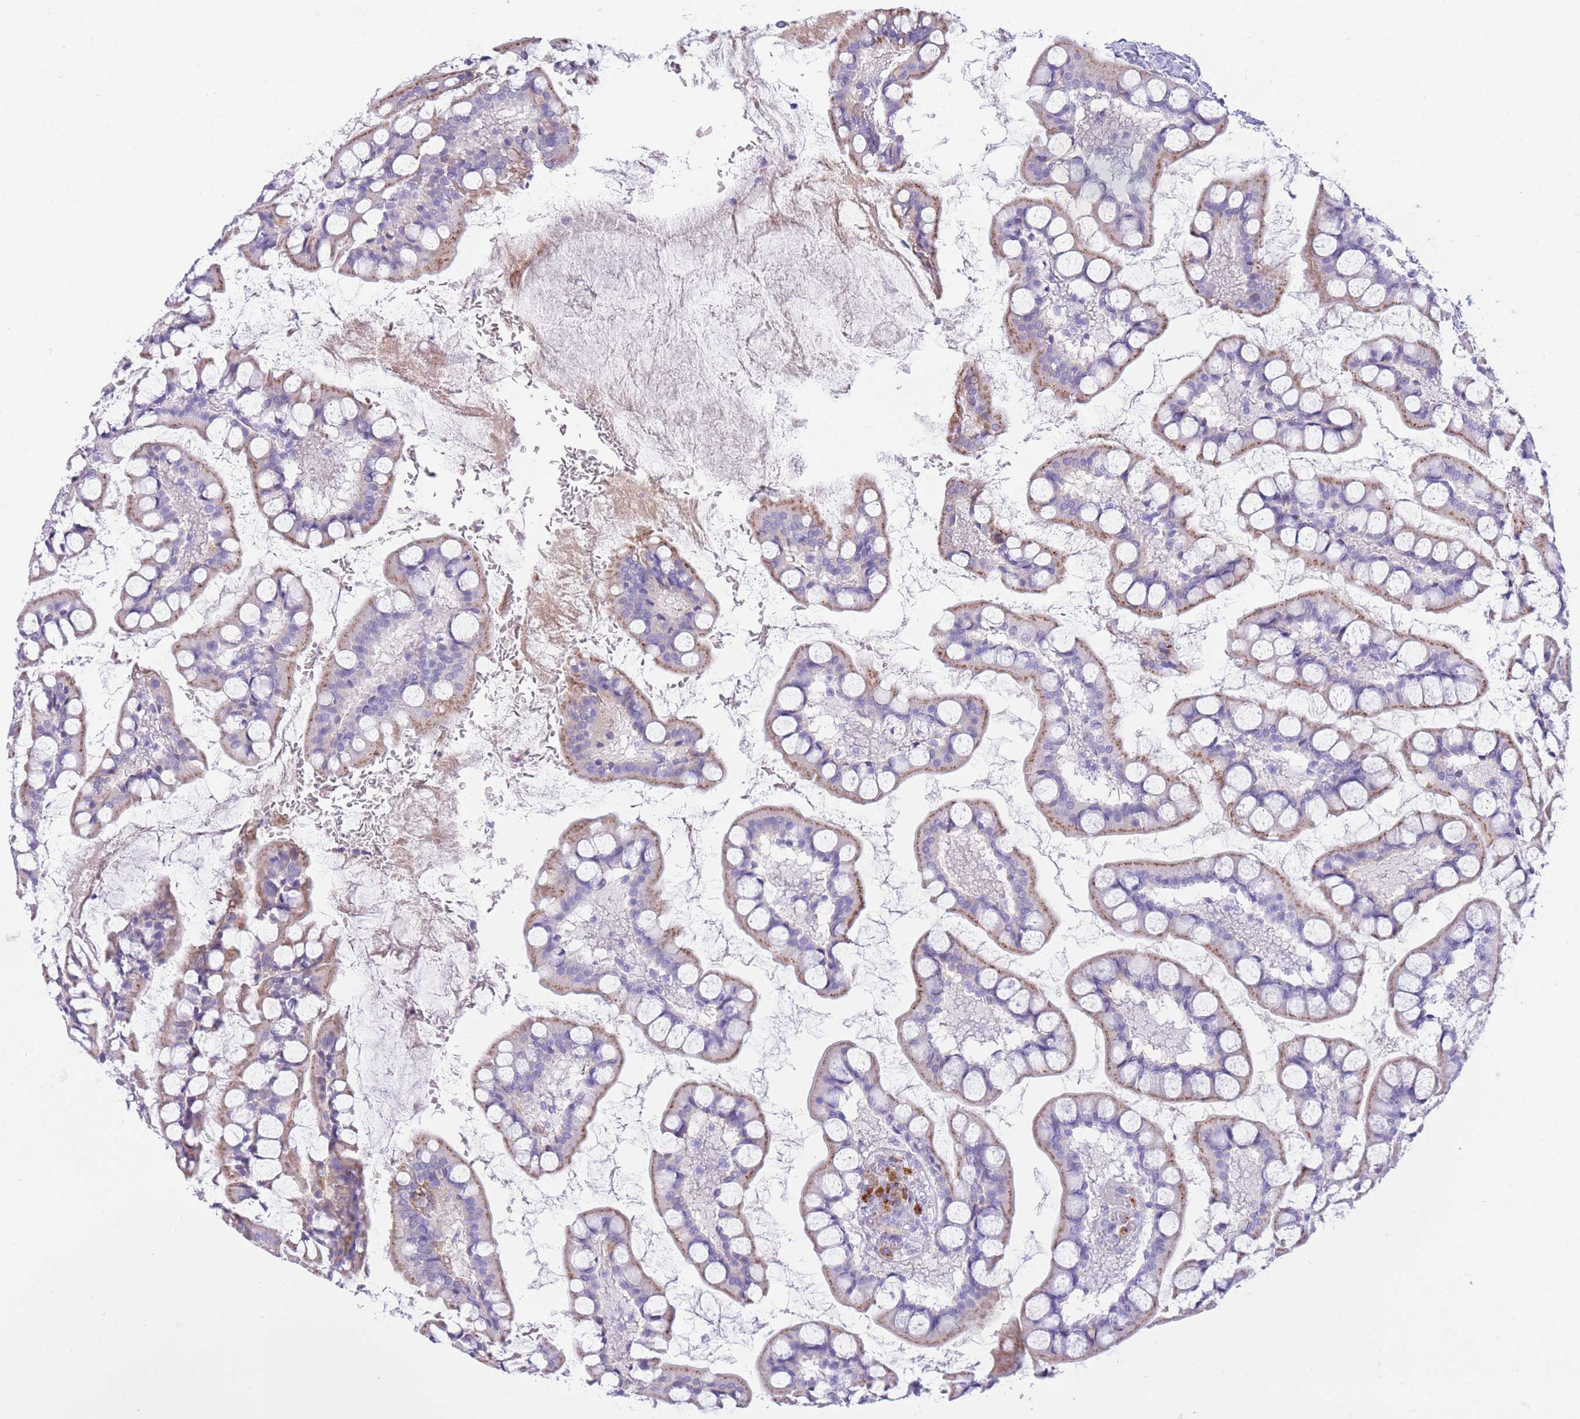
{"staining": {"intensity": "weak", "quantity": "25%-75%", "location": "cytoplasmic/membranous"}, "tissue": "small intestine", "cell_type": "Glandular cells", "image_type": "normal", "snomed": [{"axis": "morphology", "description": "Normal tissue, NOS"}, {"axis": "topography", "description": "Small intestine"}], "caption": "The photomicrograph reveals a brown stain indicating the presence of a protein in the cytoplasmic/membranous of glandular cells in small intestine. (brown staining indicates protein expression, while blue staining denotes nuclei).", "gene": "PLBD1", "patient": {"sex": "male", "age": 52}}